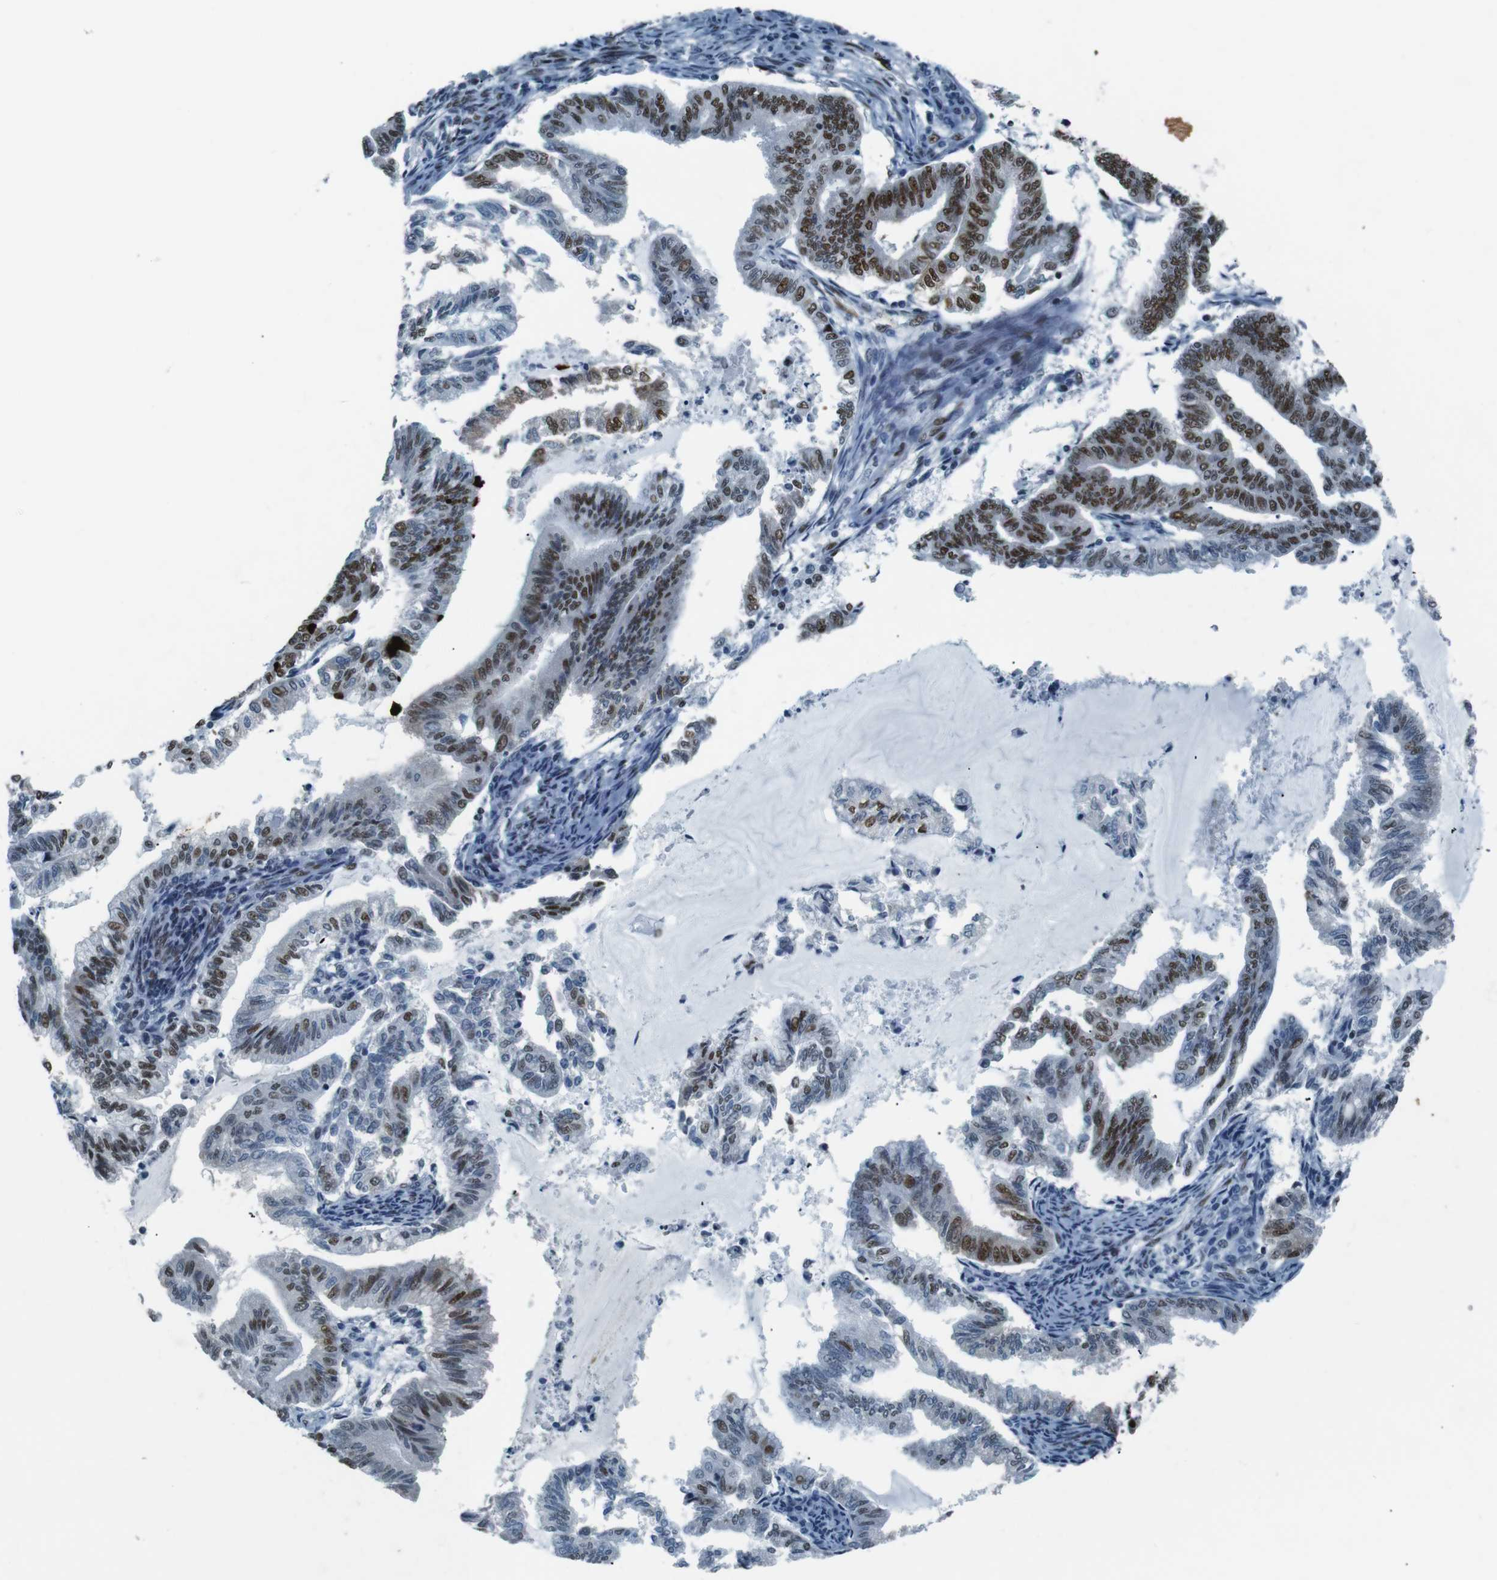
{"staining": {"intensity": "moderate", "quantity": "25%-75%", "location": "nuclear"}, "tissue": "endometrial cancer", "cell_type": "Tumor cells", "image_type": "cancer", "snomed": [{"axis": "morphology", "description": "Adenocarcinoma, NOS"}, {"axis": "topography", "description": "Endometrium"}], "caption": "Endometrial cancer tissue displays moderate nuclear staining in about 25%-75% of tumor cells", "gene": "HEXIM1", "patient": {"sex": "female", "age": 79}}